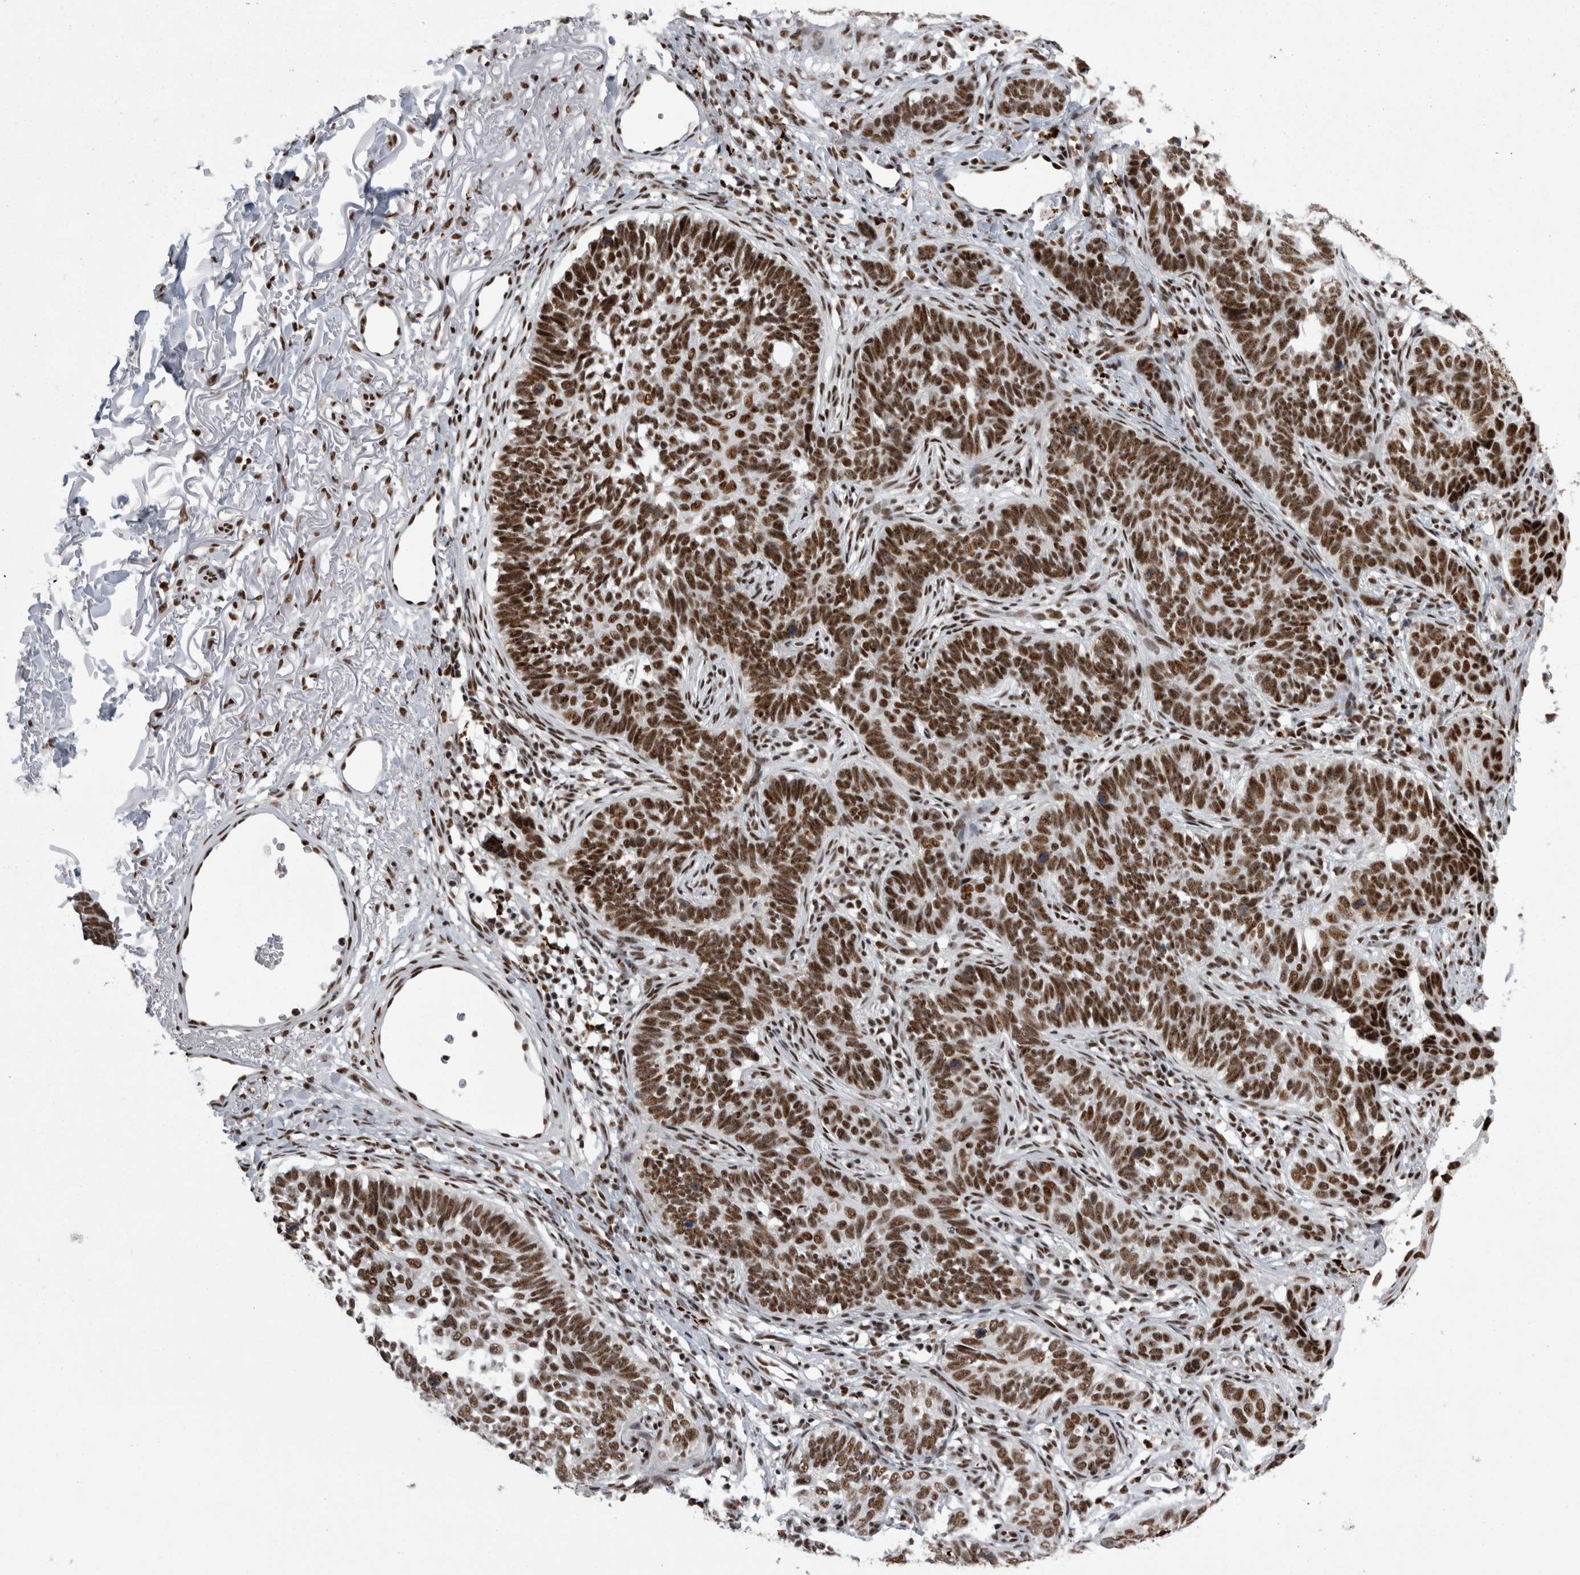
{"staining": {"intensity": "strong", "quantity": ">75%", "location": "nuclear"}, "tissue": "skin cancer", "cell_type": "Tumor cells", "image_type": "cancer", "snomed": [{"axis": "morphology", "description": "Normal tissue, NOS"}, {"axis": "morphology", "description": "Basal cell carcinoma"}, {"axis": "topography", "description": "Skin"}], "caption": "Basal cell carcinoma (skin) tissue reveals strong nuclear positivity in approximately >75% of tumor cells, visualized by immunohistochemistry.", "gene": "SNRNP40", "patient": {"sex": "male", "age": 77}}